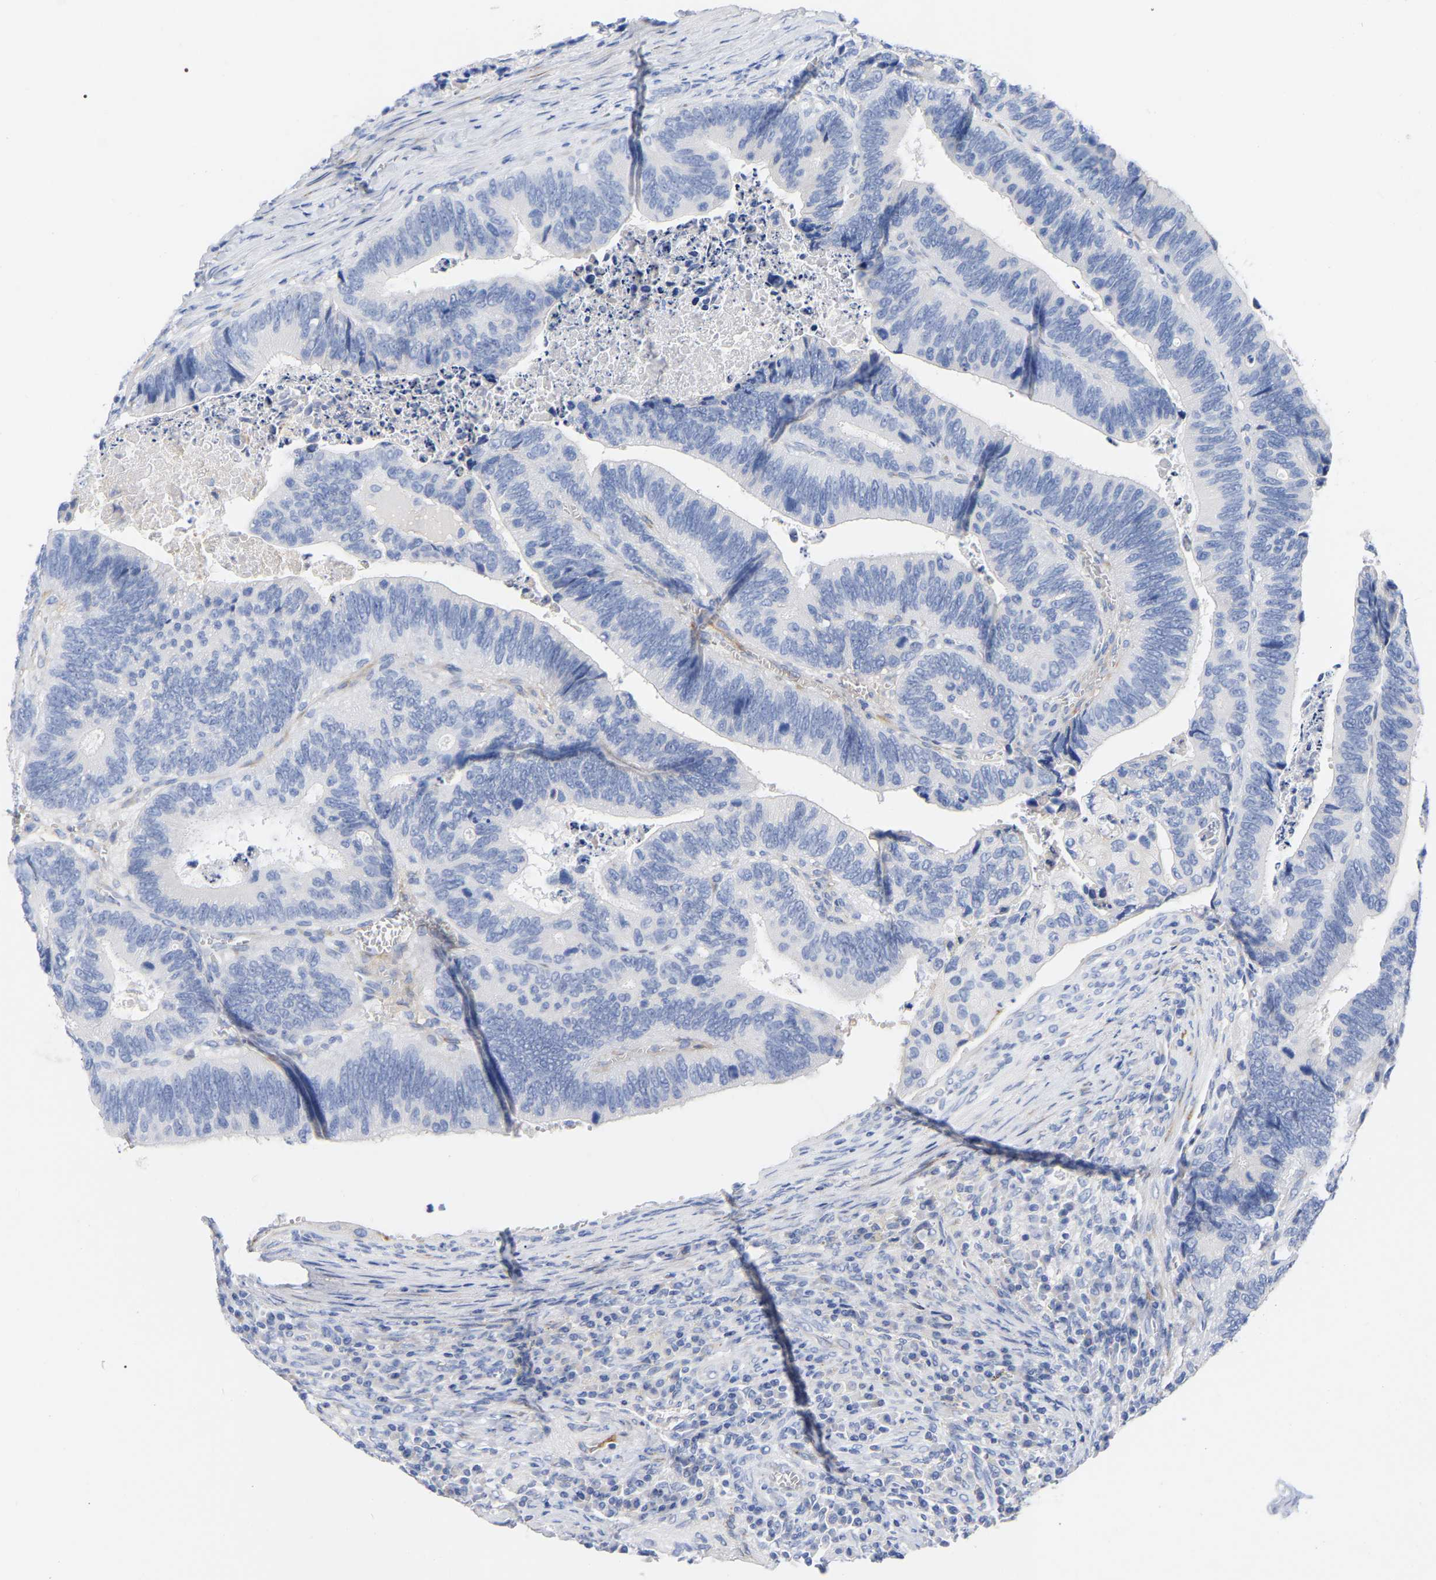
{"staining": {"intensity": "negative", "quantity": "none", "location": "none"}, "tissue": "colorectal cancer", "cell_type": "Tumor cells", "image_type": "cancer", "snomed": [{"axis": "morphology", "description": "Inflammation, NOS"}, {"axis": "morphology", "description": "Adenocarcinoma, NOS"}, {"axis": "topography", "description": "Colon"}], "caption": "Colorectal cancer (adenocarcinoma) was stained to show a protein in brown. There is no significant expression in tumor cells.", "gene": "HAPLN1", "patient": {"sex": "male", "age": 72}}